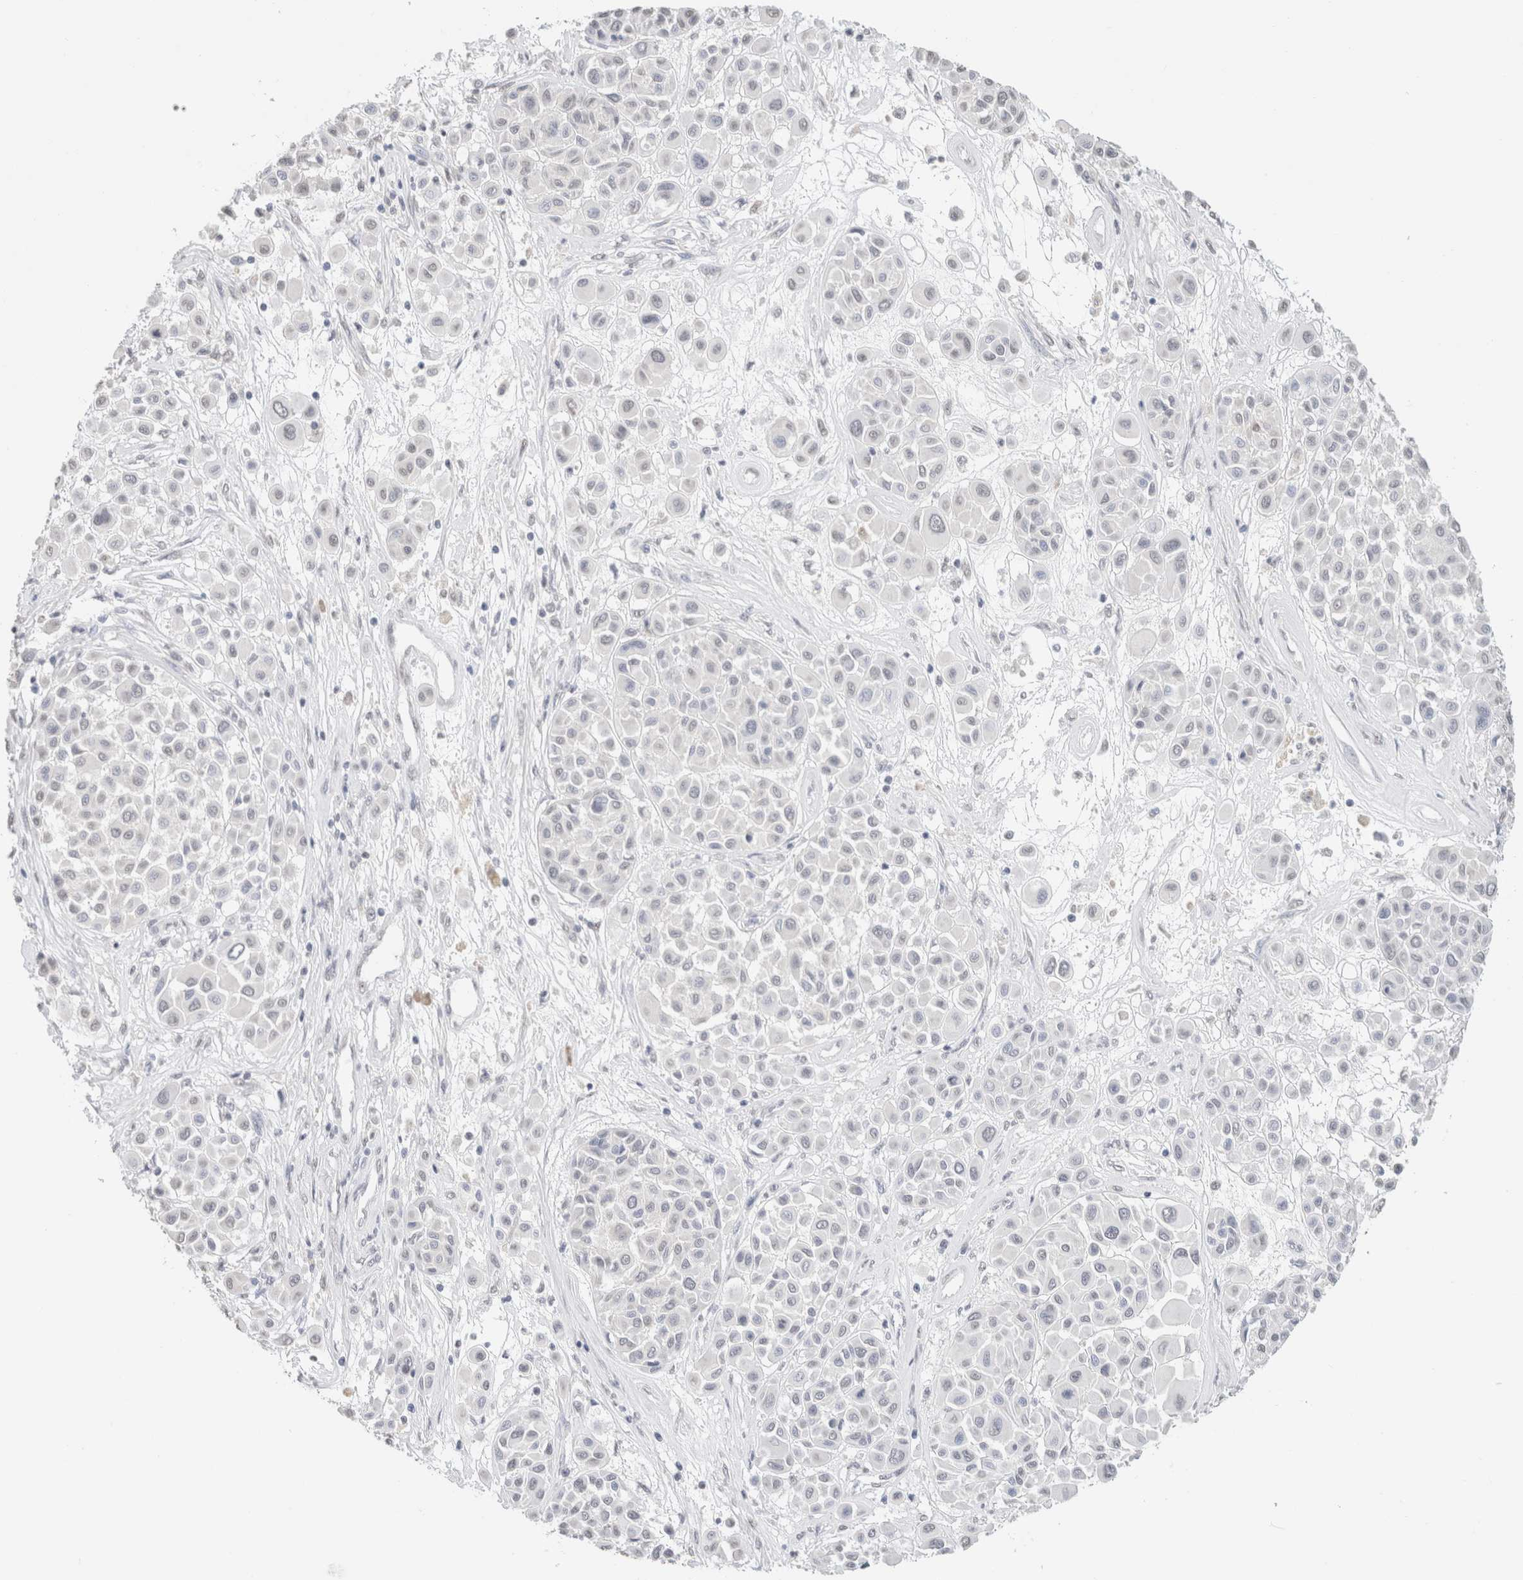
{"staining": {"intensity": "negative", "quantity": "none", "location": "none"}, "tissue": "melanoma", "cell_type": "Tumor cells", "image_type": "cancer", "snomed": [{"axis": "morphology", "description": "Malignant melanoma, Metastatic site"}, {"axis": "topography", "description": "Soft tissue"}], "caption": "This micrograph is of malignant melanoma (metastatic site) stained with IHC to label a protein in brown with the nuclei are counter-stained blue. There is no positivity in tumor cells.", "gene": "CD80", "patient": {"sex": "male", "age": 41}}